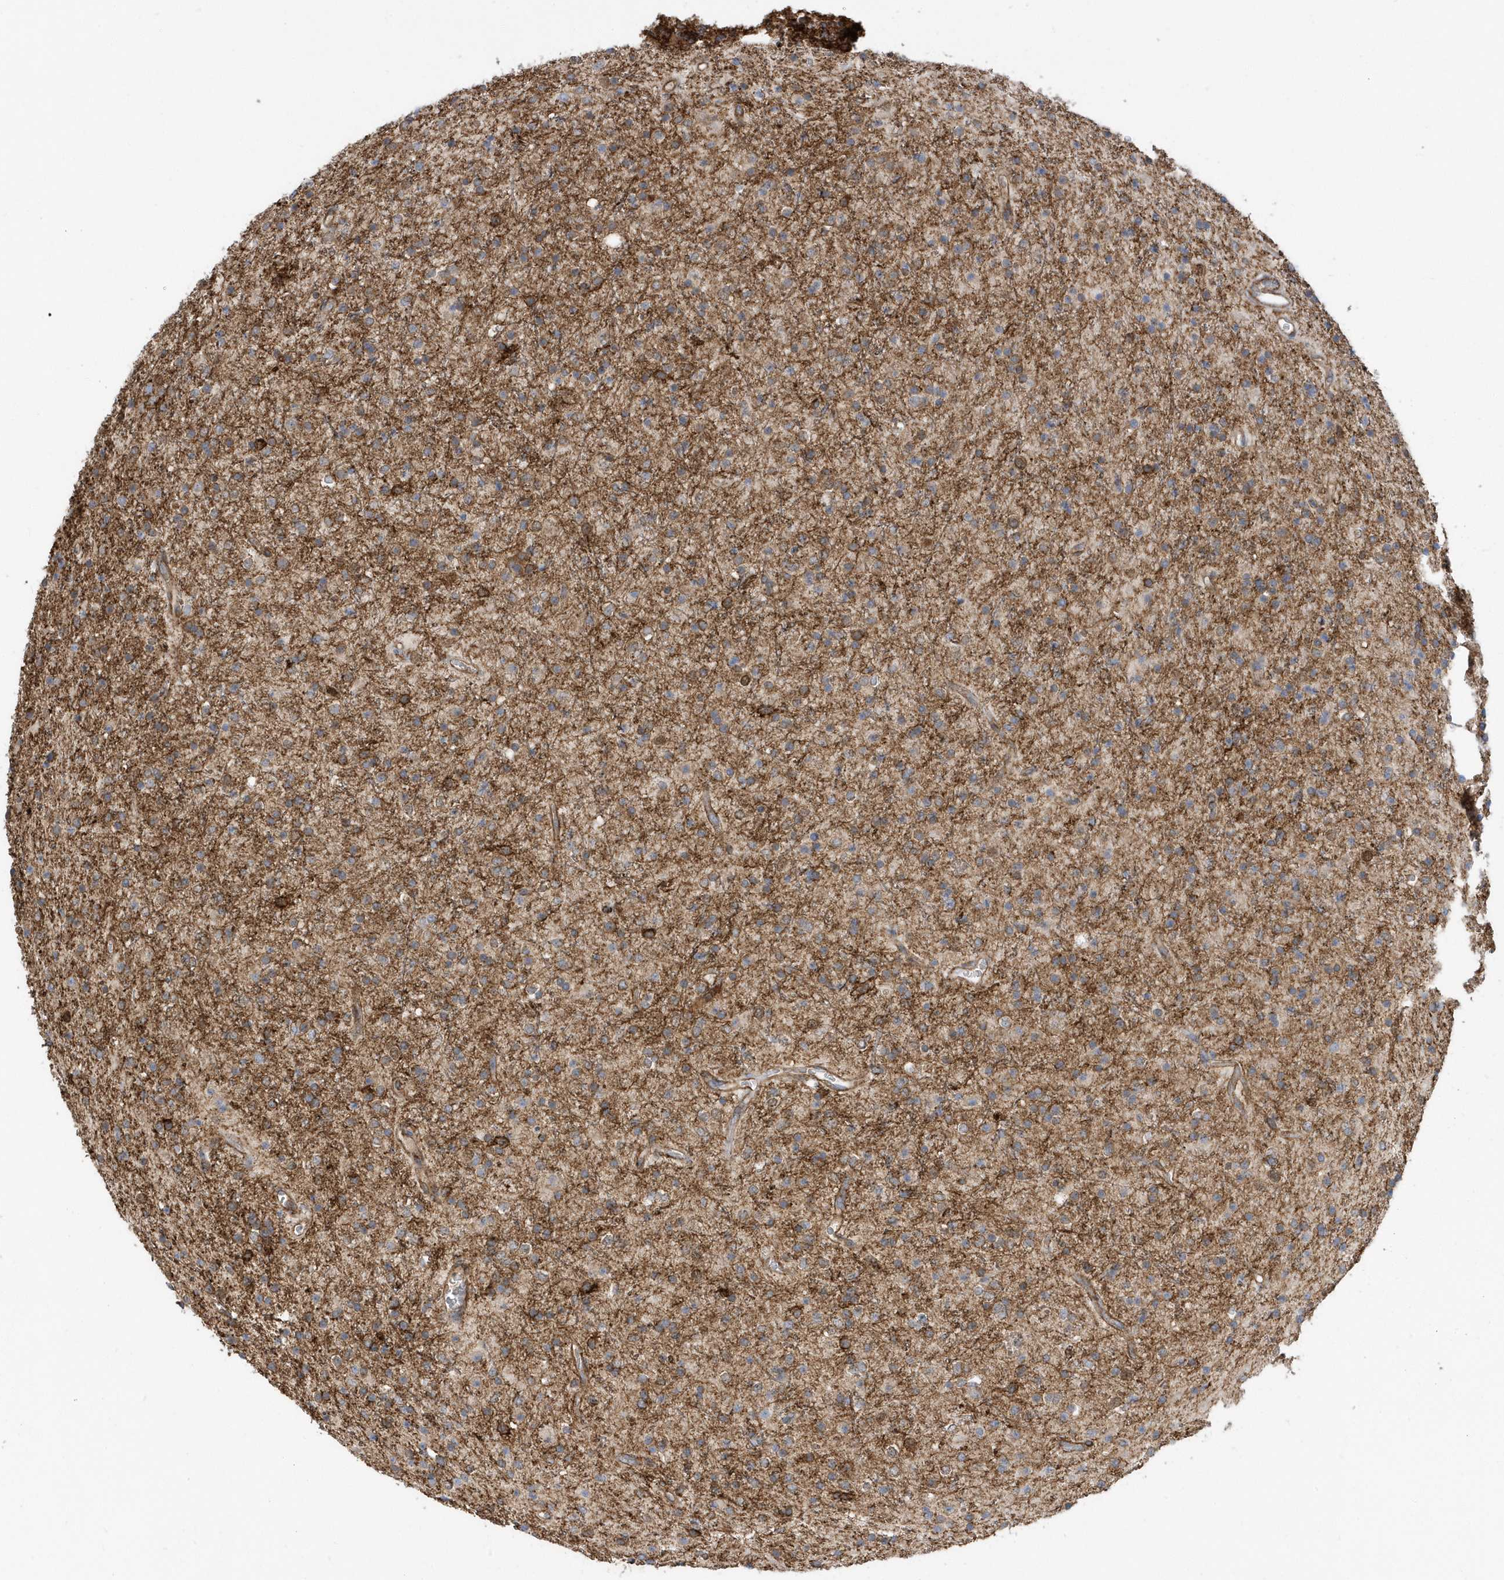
{"staining": {"intensity": "moderate", "quantity": "25%-75%", "location": "cytoplasmic/membranous"}, "tissue": "glioma", "cell_type": "Tumor cells", "image_type": "cancer", "snomed": [{"axis": "morphology", "description": "Glioma, malignant, High grade"}, {"axis": "topography", "description": "Brain"}], "caption": "Immunohistochemistry (IHC) (DAB (3,3'-diaminobenzidine)) staining of human glioma reveals moderate cytoplasmic/membranous protein expression in about 25%-75% of tumor cells.", "gene": "HRH4", "patient": {"sex": "male", "age": 34}}